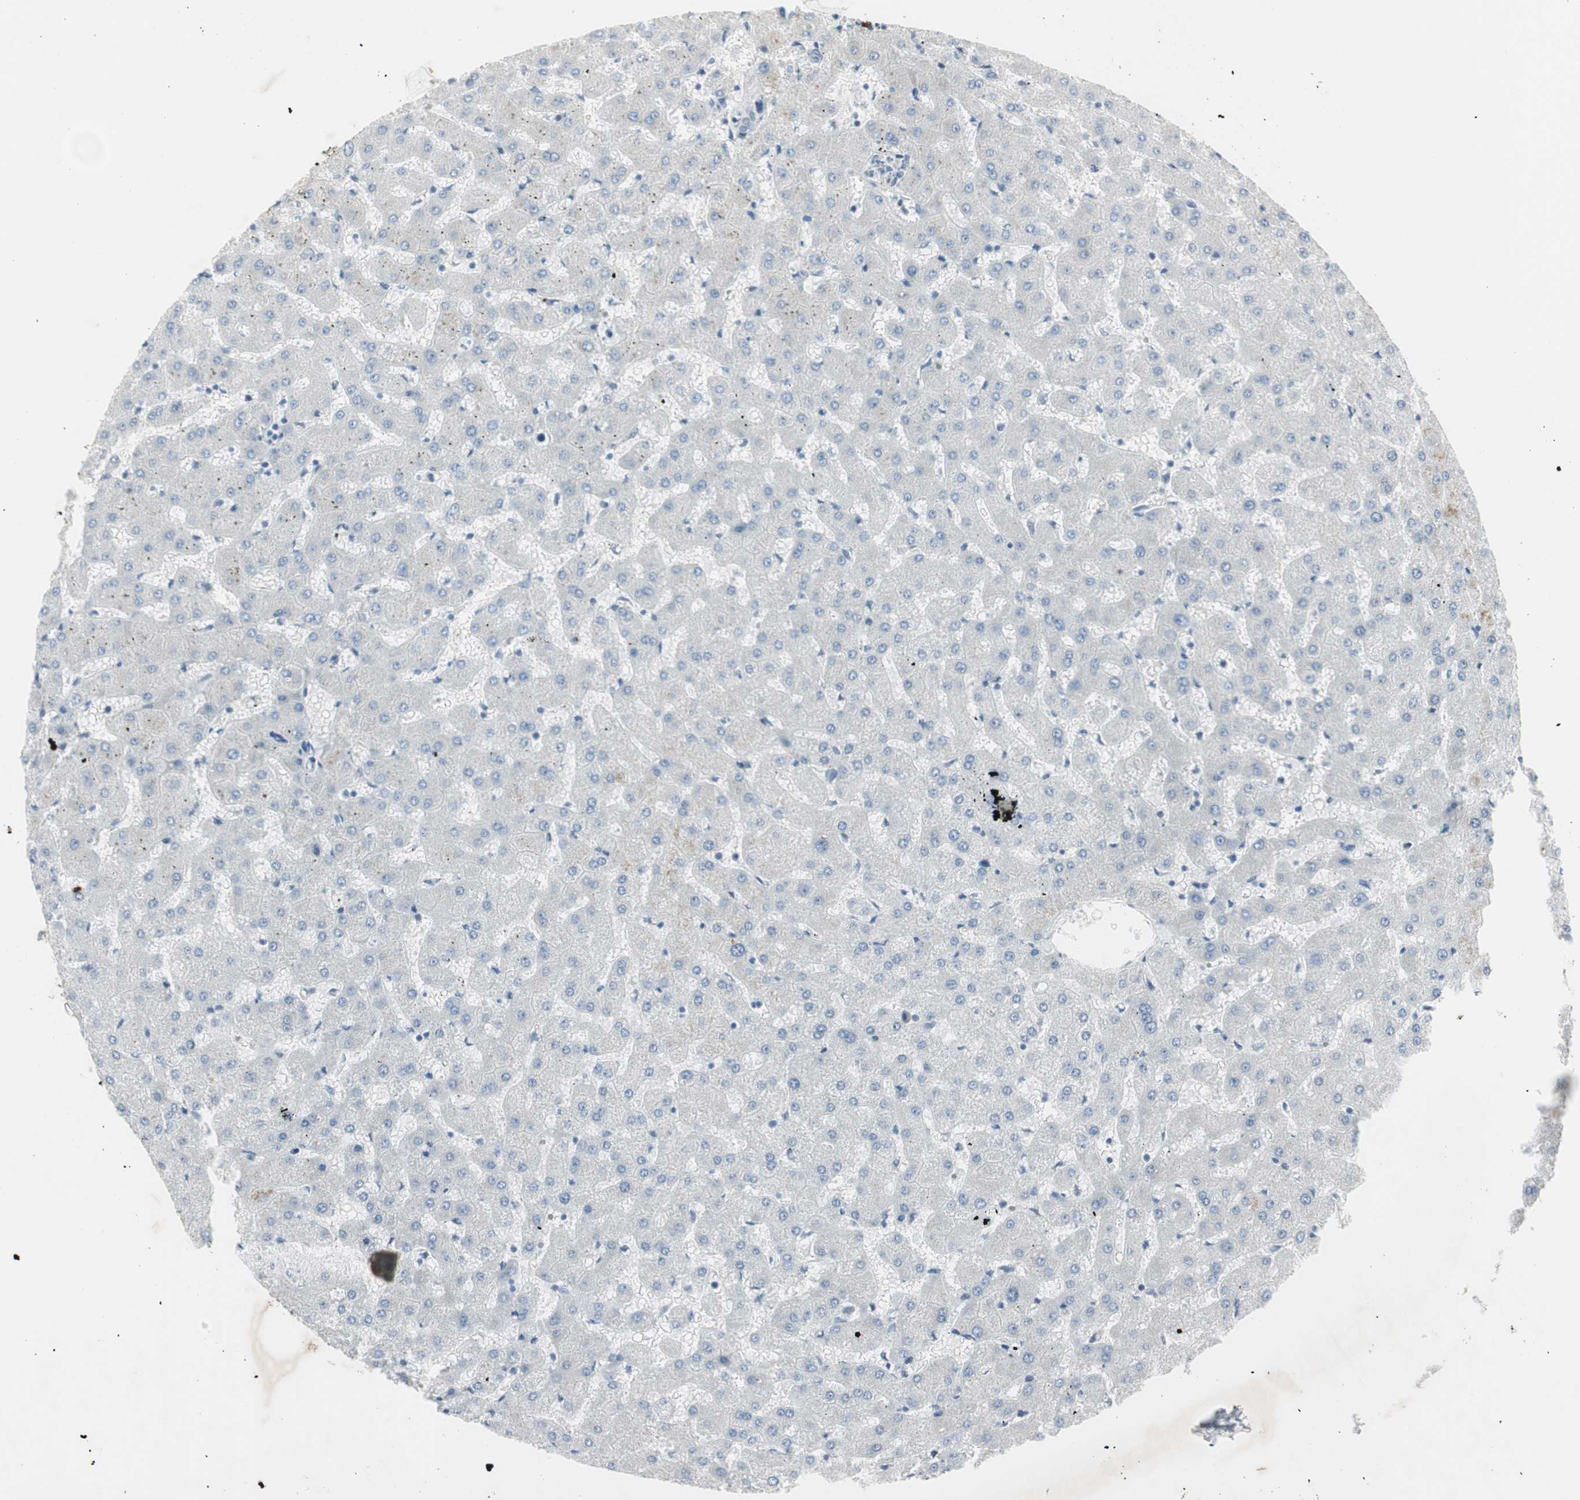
{"staining": {"intensity": "negative", "quantity": "none", "location": "none"}, "tissue": "liver", "cell_type": "Cholangiocytes", "image_type": "normal", "snomed": [{"axis": "morphology", "description": "Normal tissue, NOS"}, {"axis": "topography", "description": "Liver"}], "caption": "Liver was stained to show a protein in brown. There is no significant expression in cholangiocytes.", "gene": "MAPRE3", "patient": {"sex": "female", "age": 63}}